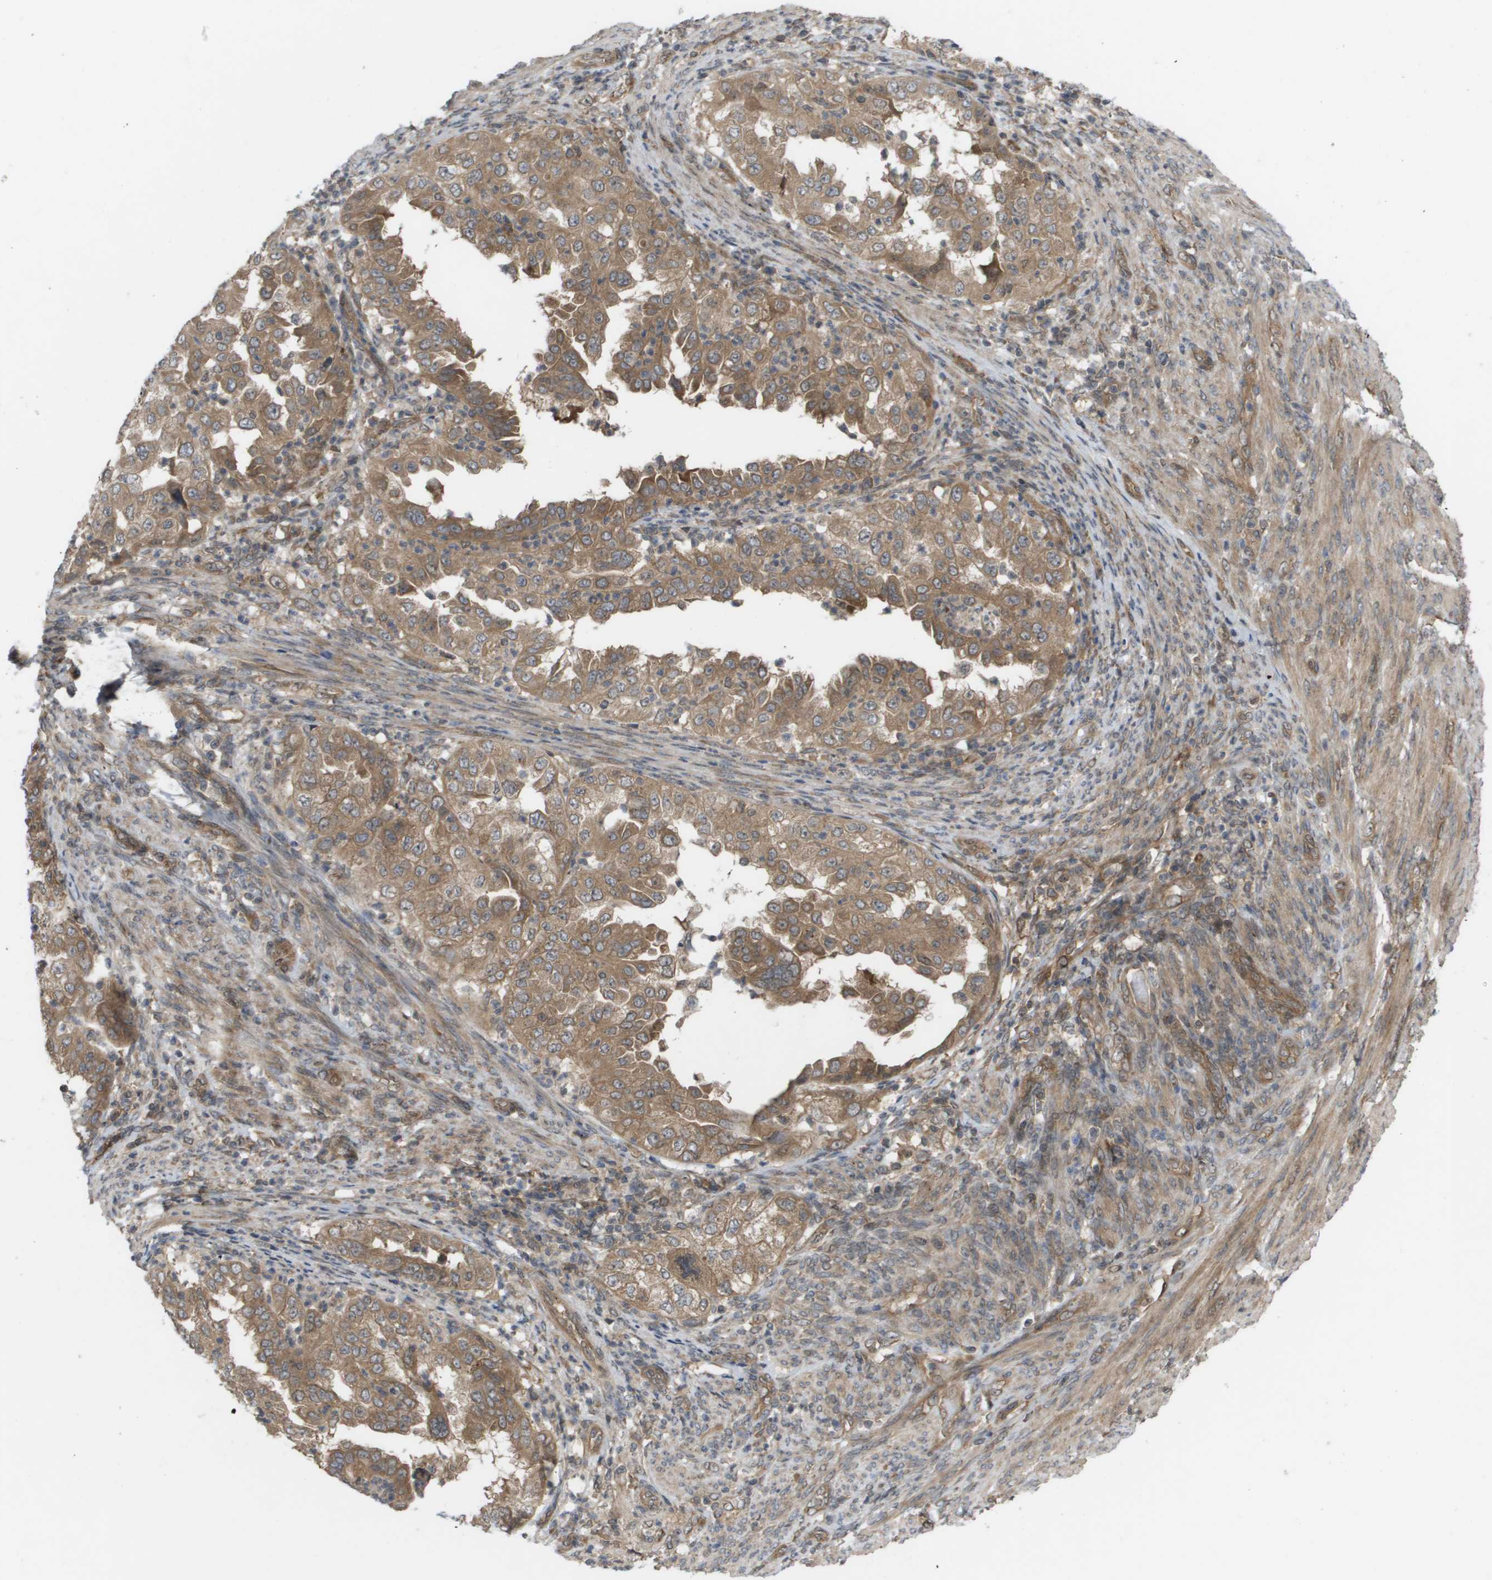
{"staining": {"intensity": "moderate", "quantity": ">75%", "location": "cytoplasmic/membranous"}, "tissue": "endometrial cancer", "cell_type": "Tumor cells", "image_type": "cancer", "snomed": [{"axis": "morphology", "description": "Adenocarcinoma, NOS"}, {"axis": "topography", "description": "Endometrium"}], "caption": "A photomicrograph of human endometrial cancer (adenocarcinoma) stained for a protein shows moderate cytoplasmic/membranous brown staining in tumor cells.", "gene": "CTPS2", "patient": {"sex": "female", "age": 85}}